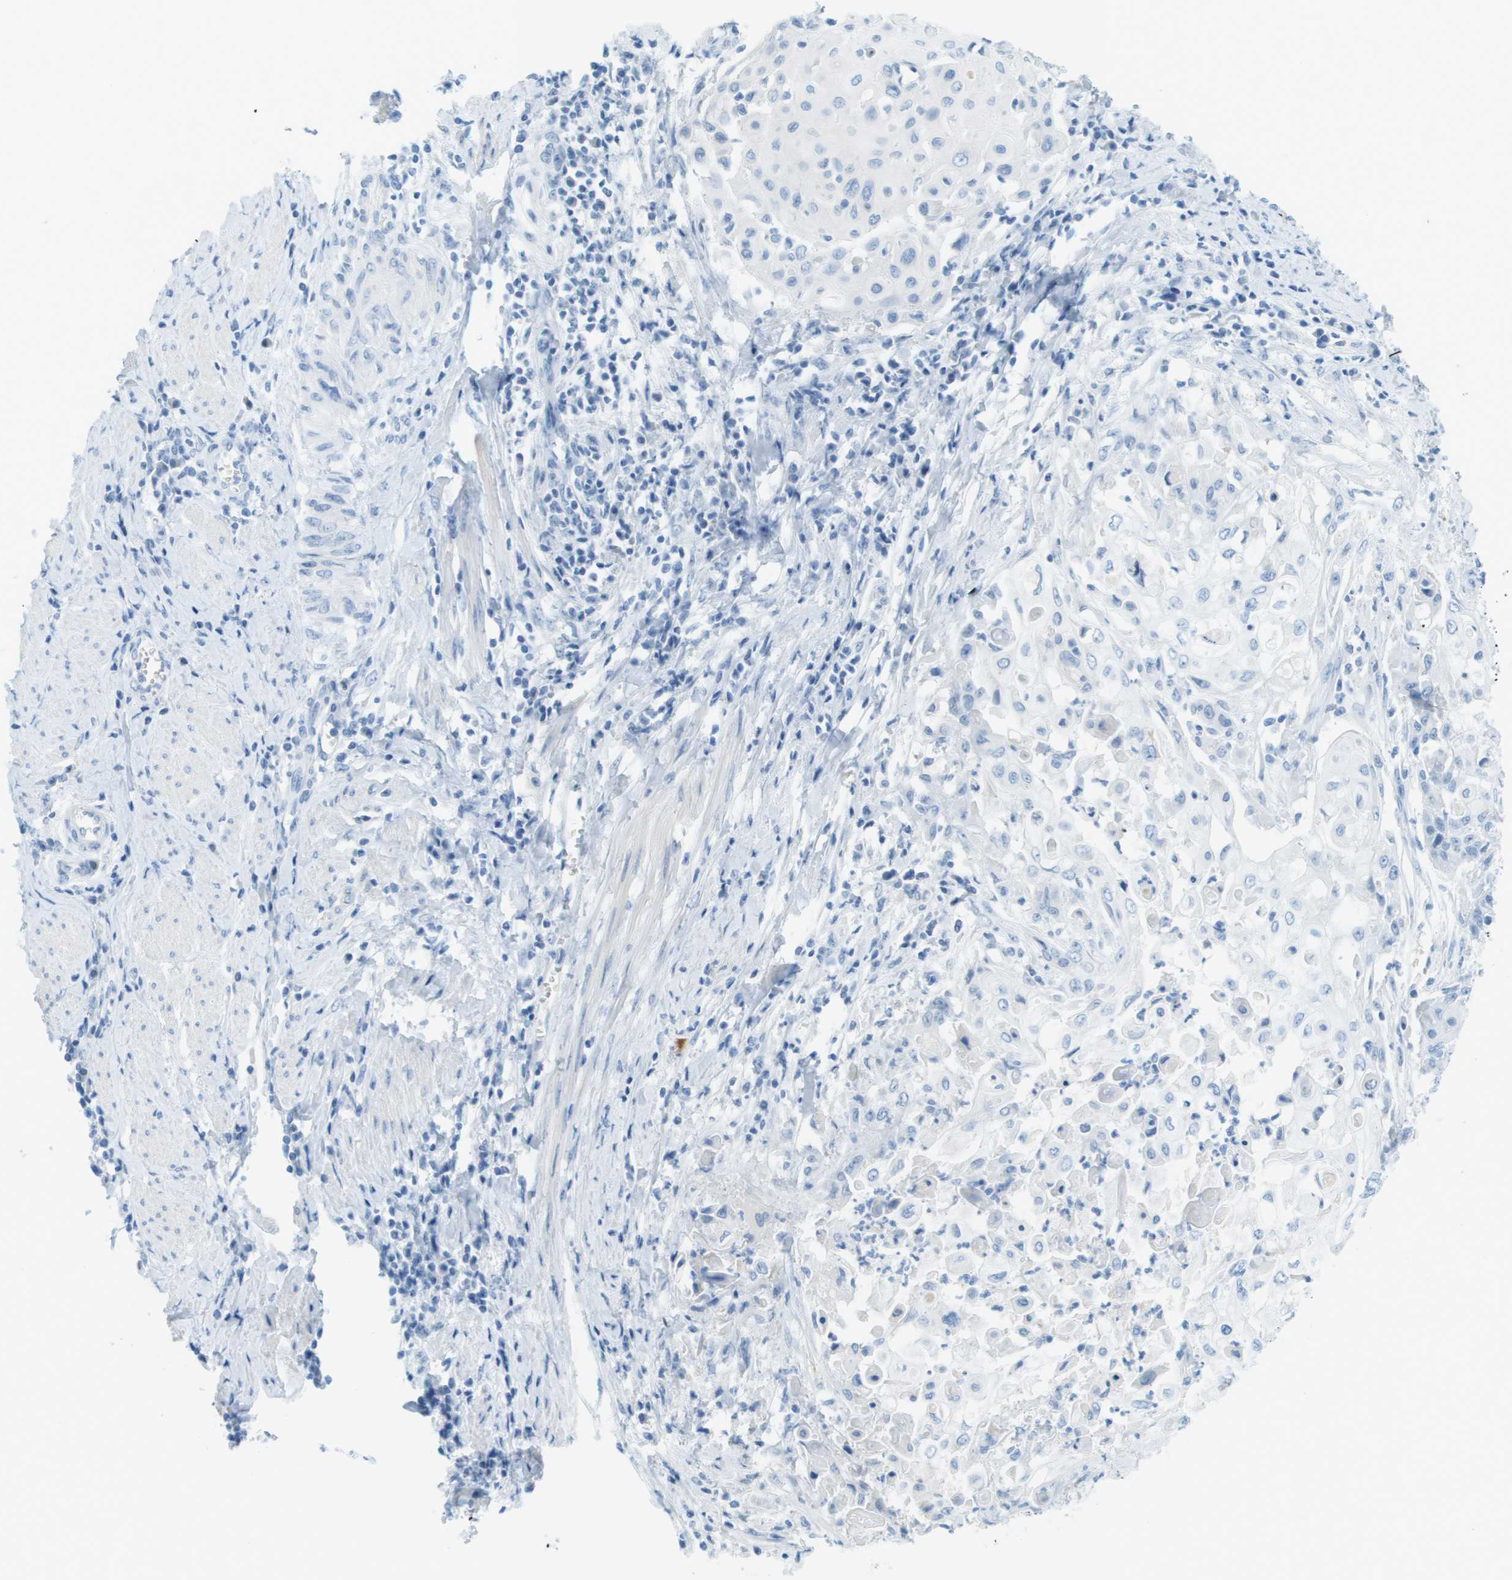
{"staining": {"intensity": "negative", "quantity": "none", "location": "none"}, "tissue": "cervical cancer", "cell_type": "Tumor cells", "image_type": "cancer", "snomed": [{"axis": "morphology", "description": "Squamous cell carcinoma, NOS"}, {"axis": "topography", "description": "Cervix"}], "caption": "Cervical squamous cell carcinoma stained for a protein using IHC exhibits no staining tumor cells.", "gene": "CDHR2", "patient": {"sex": "female", "age": 39}}